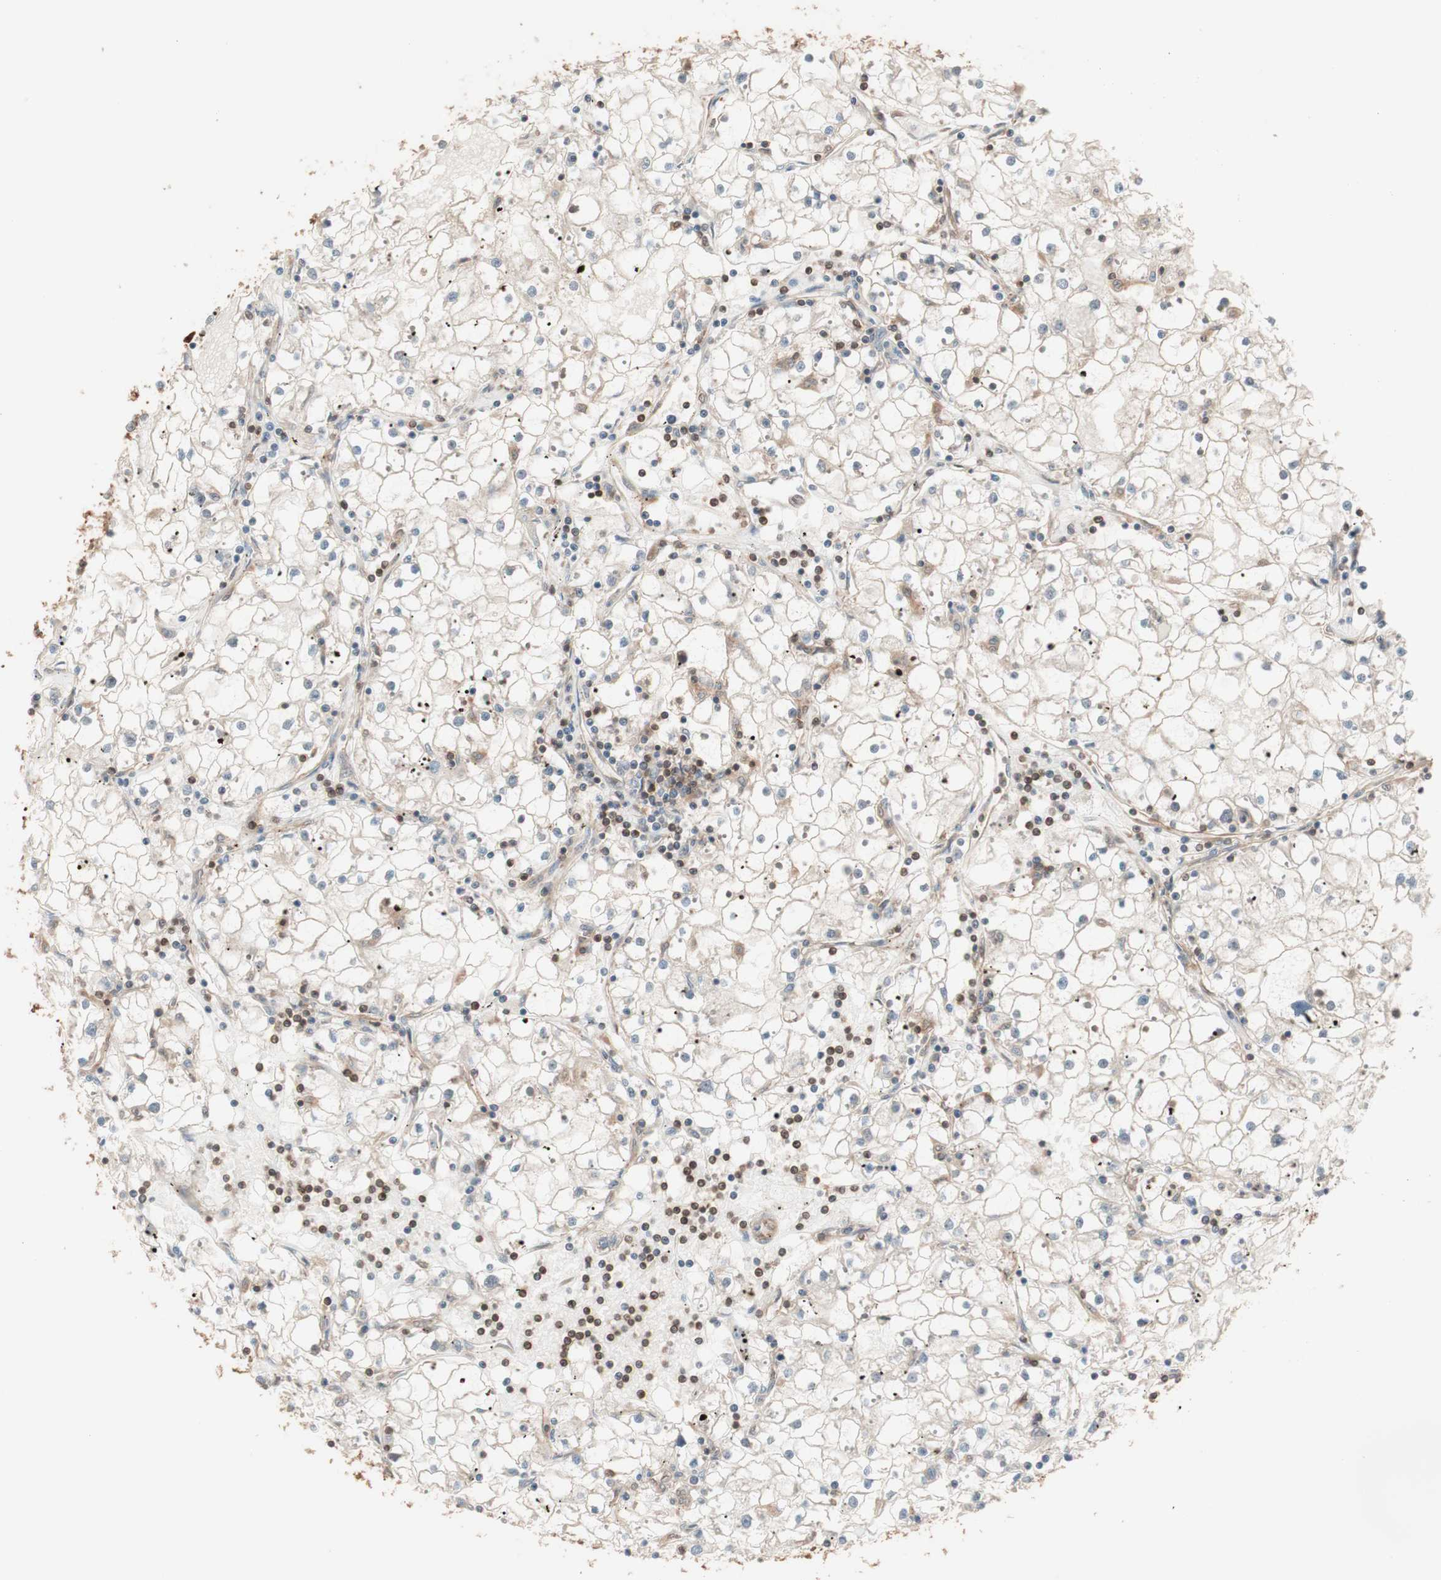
{"staining": {"intensity": "weak", "quantity": ">75%", "location": "cytoplasmic/membranous"}, "tissue": "renal cancer", "cell_type": "Tumor cells", "image_type": "cancer", "snomed": [{"axis": "morphology", "description": "Adenocarcinoma, NOS"}, {"axis": "topography", "description": "Kidney"}], "caption": "A histopathology image of human renal cancer stained for a protein exhibits weak cytoplasmic/membranous brown staining in tumor cells.", "gene": "YWHAB", "patient": {"sex": "male", "age": 56}}